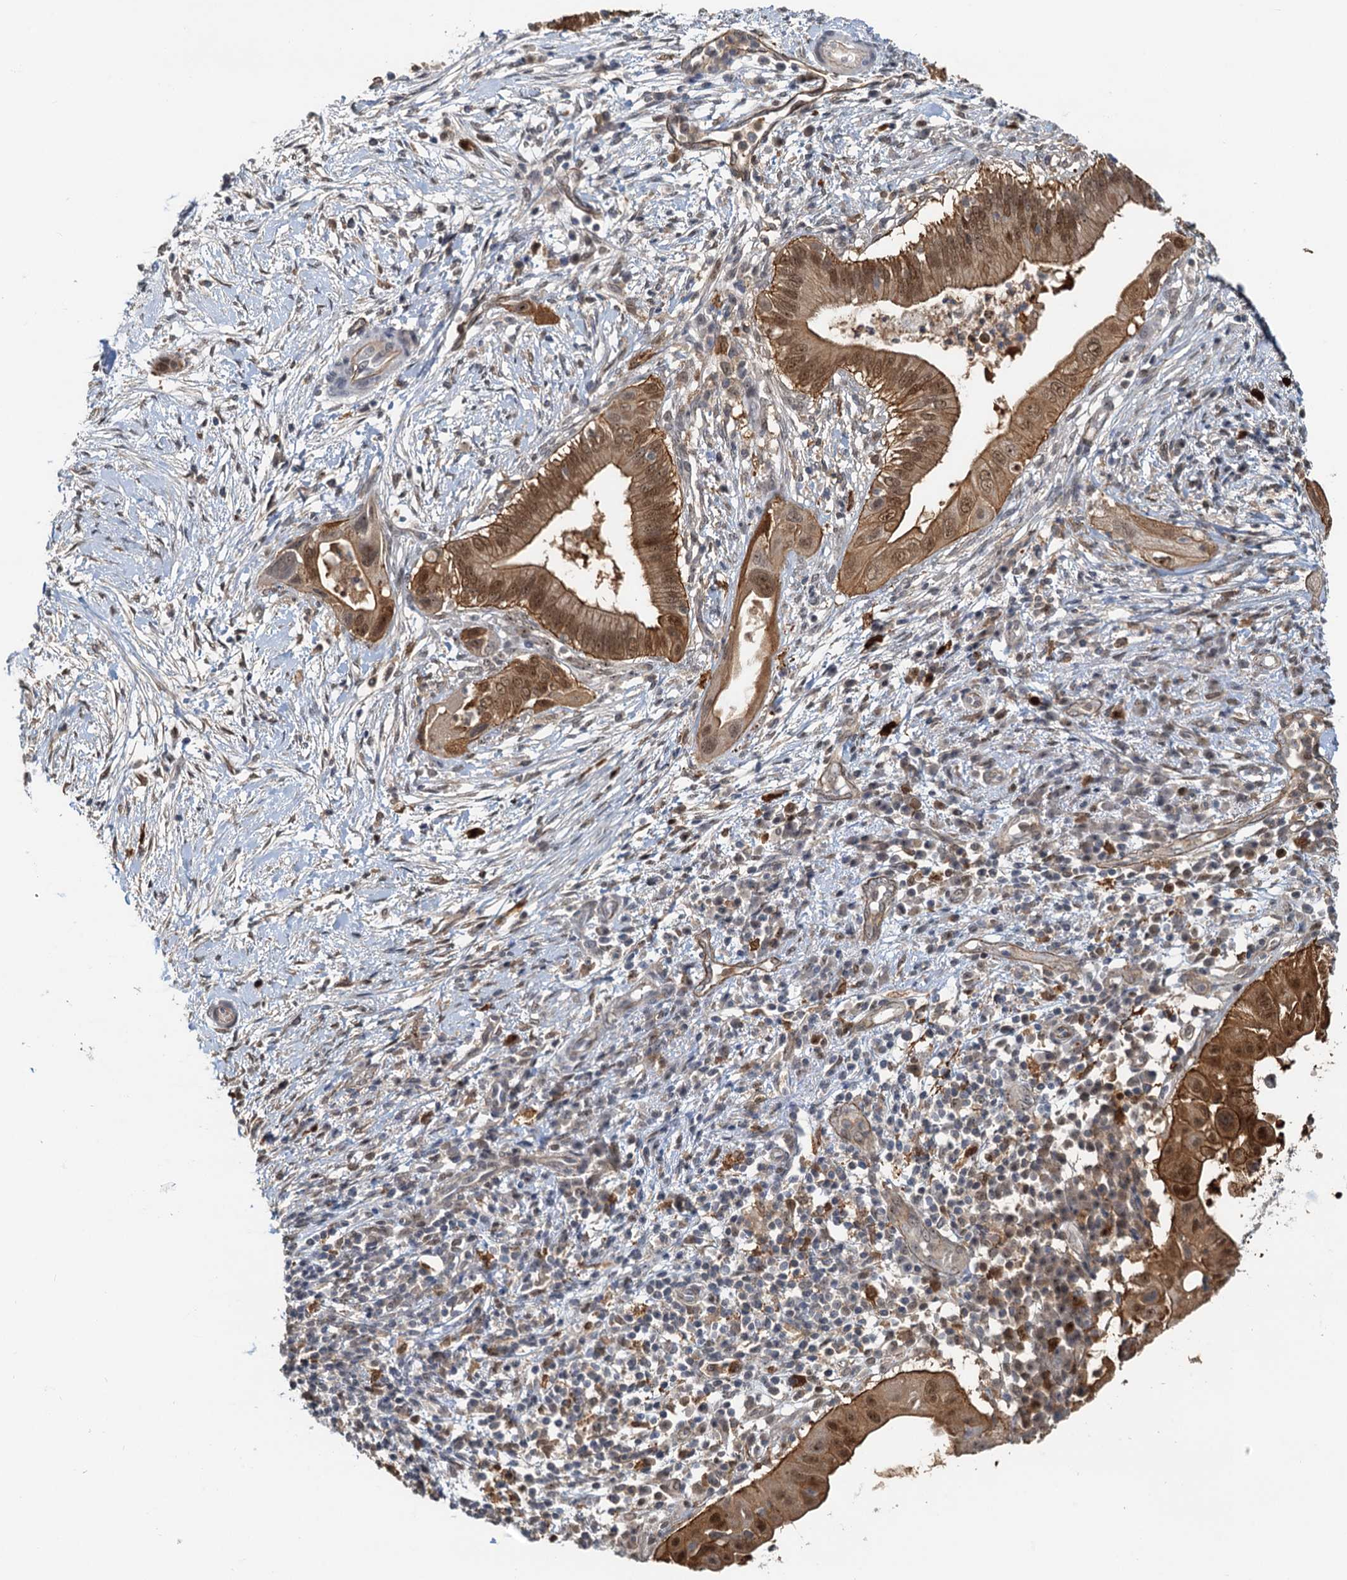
{"staining": {"intensity": "strong", "quantity": ">75%", "location": "cytoplasmic/membranous,nuclear"}, "tissue": "pancreatic cancer", "cell_type": "Tumor cells", "image_type": "cancer", "snomed": [{"axis": "morphology", "description": "Adenocarcinoma, NOS"}, {"axis": "topography", "description": "Pancreas"}], "caption": "A high-resolution photomicrograph shows immunohistochemistry staining of pancreatic adenocarcinoma, which demonstrates strong cytoplasmic/membranous and nuclear staining in approximately >75% of tumor cells. The staining is performed using DAB brown chromogen to label protein expression. The nuclei are counter-stained blue using hematoxylin.", "gene": "SPINDOC", "patient": {"sex": "male", "age": 68}}